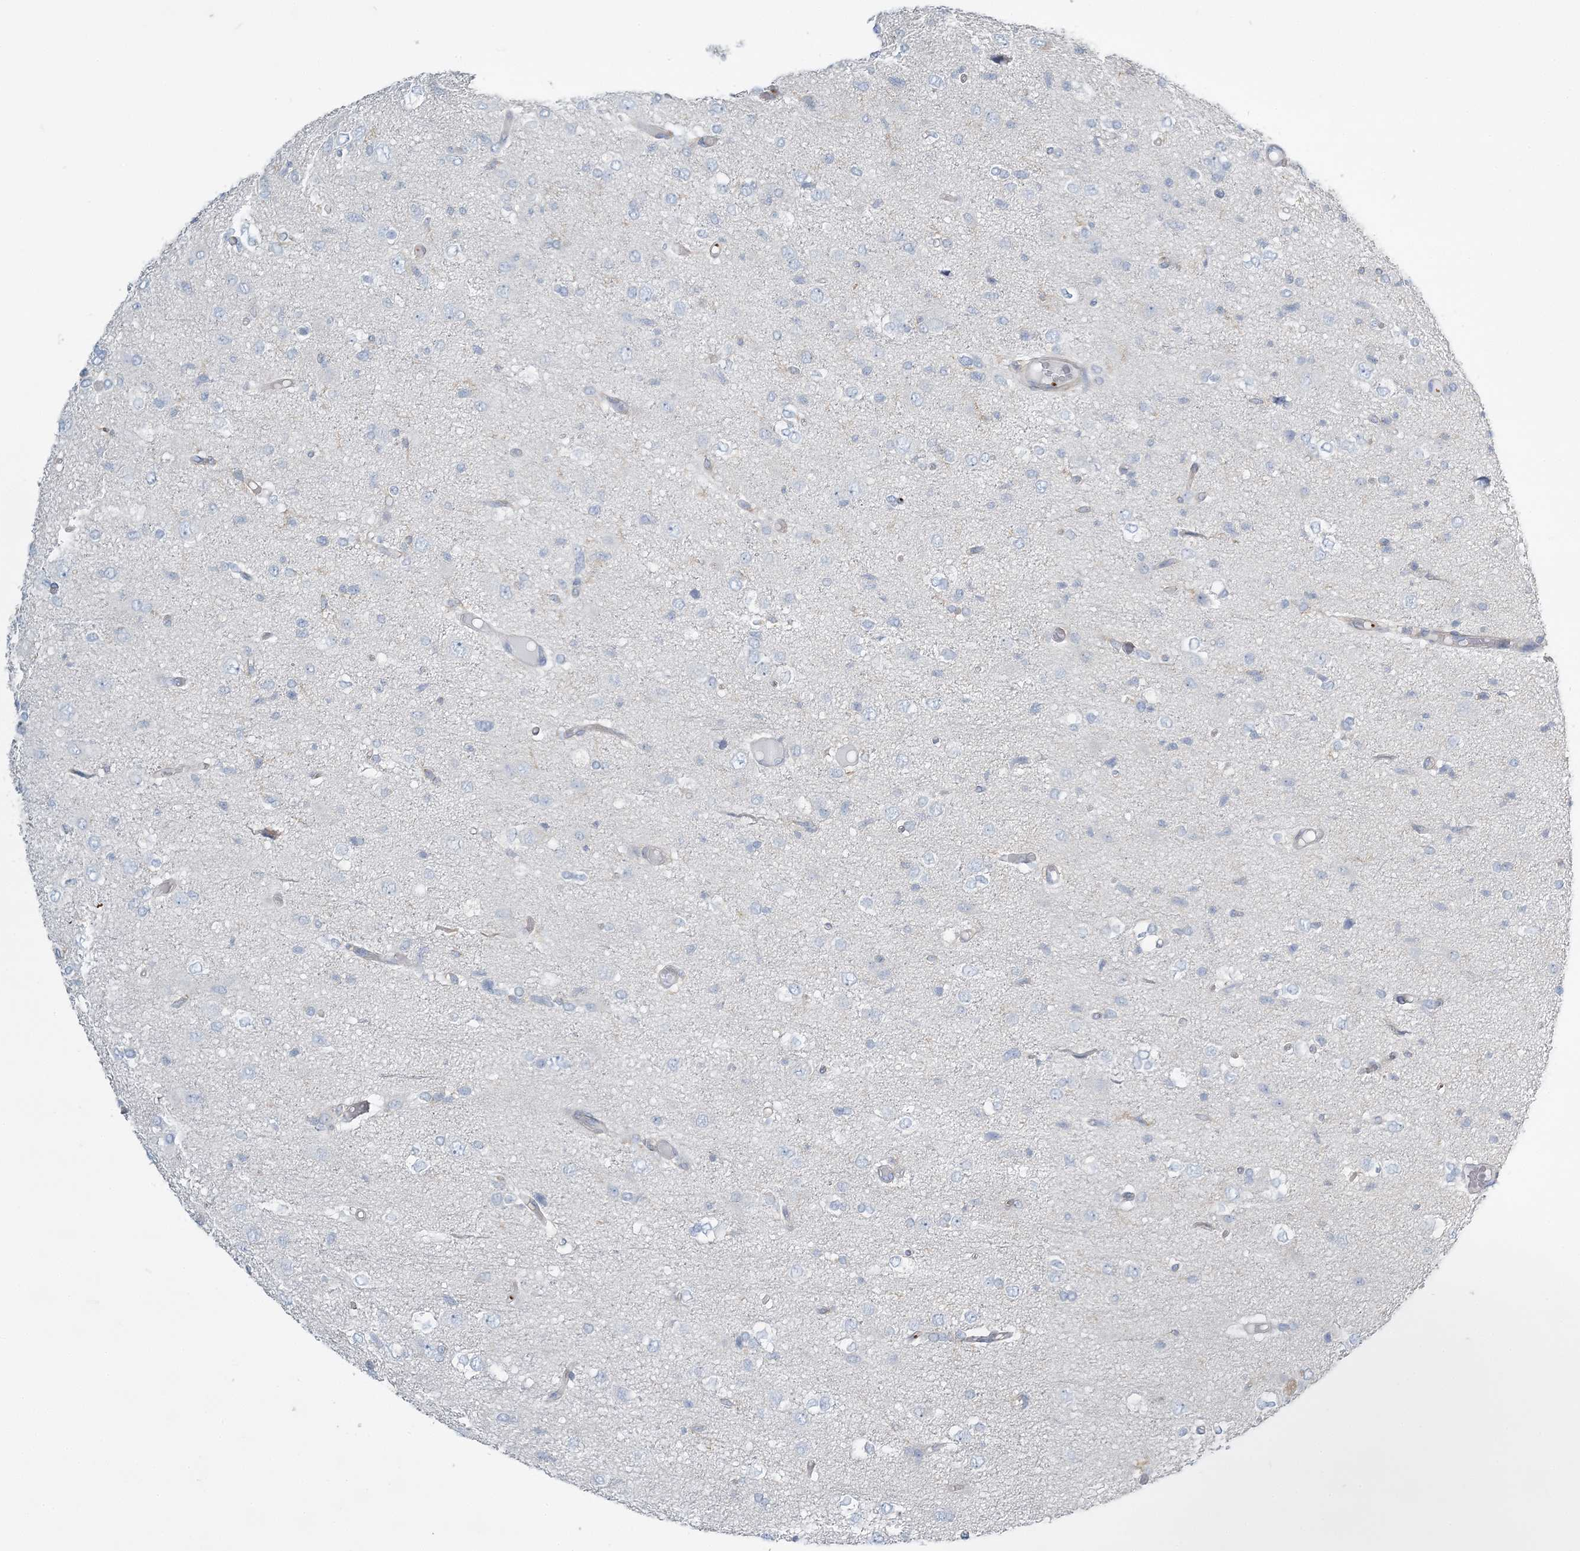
{"staining": {"intensity": "negative", "quantity": "none", "location": "none"}, "tissue": "glioma", "cell_type": "Tumor cells", "image_type": "cancer", "snomed": [{"axis": "morphology", "description": "Glioma, malignant, High grade"}, {"axis": "topography", "description": "Brain"}], "caption": "Glioma was stained to show a protein in brown. There is no significant staining in tumor cells.", "gene": "CUEDC2", "patient": {"sex": "female", "age": 59}}